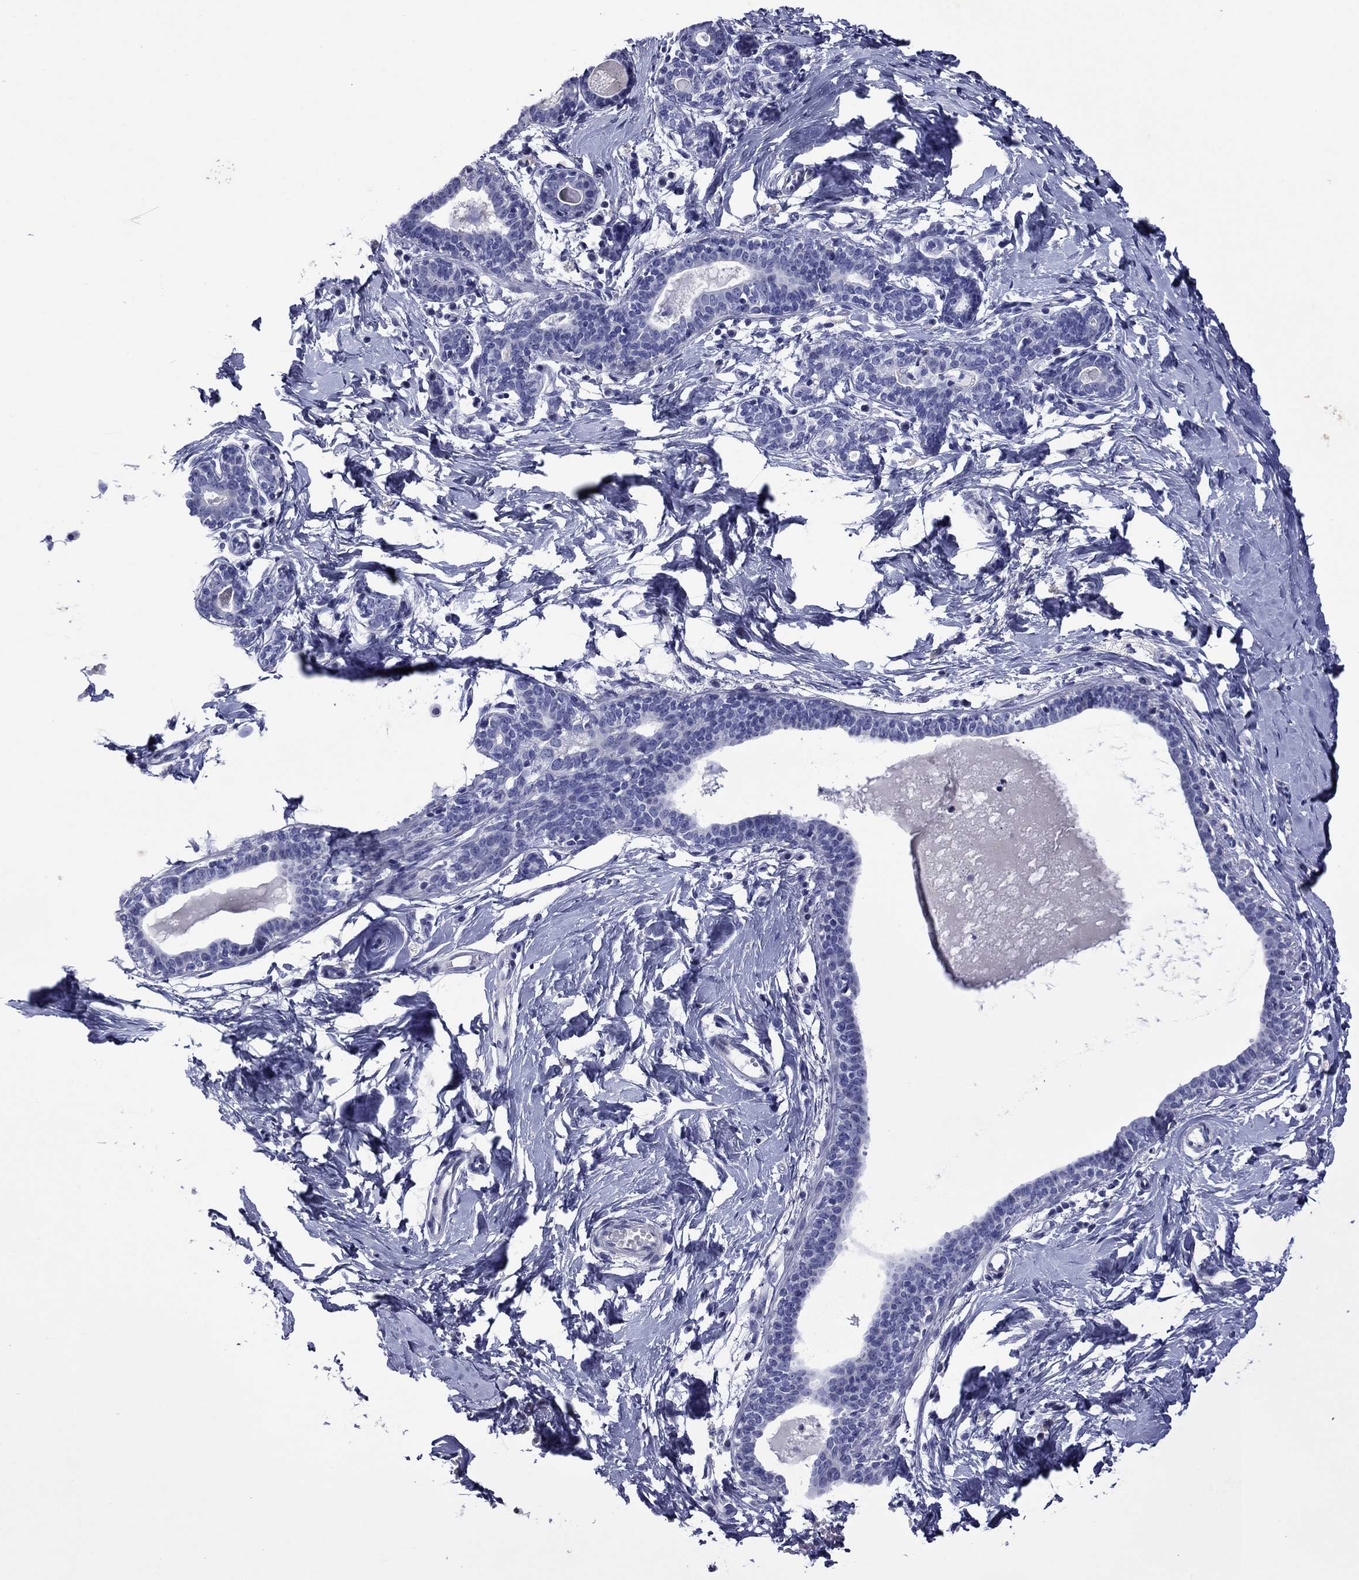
{"staining": {"intensity": "negative", "quantity": "none", "location": "none"}, "tissue": "breast", "cell_type": "Adipocytes", "image_type": "normal", "snomed": [{"axis": "morphology", "description": "Normal tissue, NOS"}, {"axis": "topography", "description": "Breast"}], "caption": "IHC histopathology image of normal breast: breast stained with DAB (3,3'-diaminobenzidine) displays no significant protein expression in adipocytes.", "gene": "PIWIL1", "patient": {"sex": "female", "age": 37}}